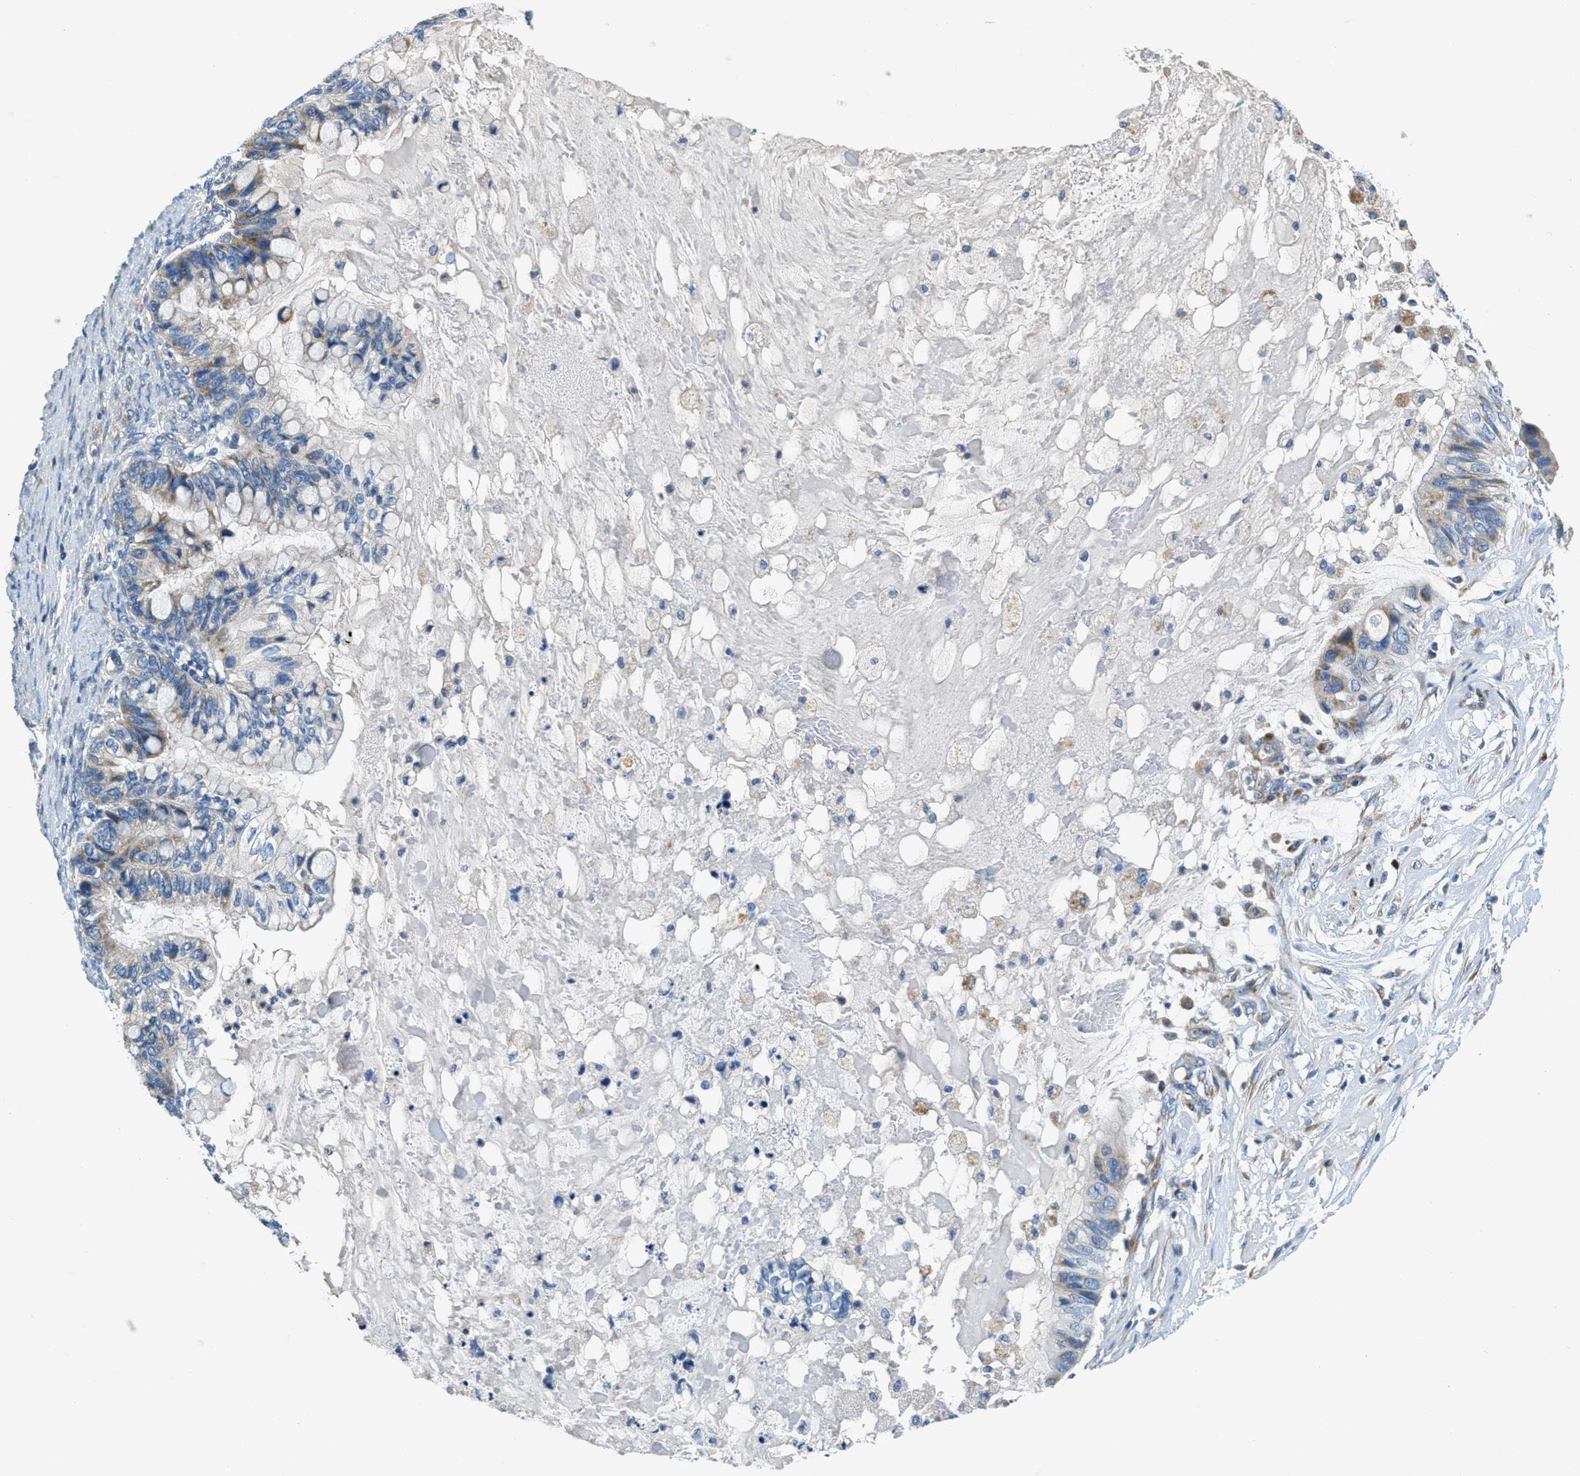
{"staining": {"intensity": "weak", "quantity": "25%-75%", "location": "cytoplasmic/membranous"}, "tissue": "ovarian cancer", "cell_type": "Tumor cells", "image_type": "cancer", "snomed": [{"axis": "morphology", "description": "Cystadenocarcinoma, mucinous, NOS"}, {"axis": "topography", "description": "Ovary"}], "caption": "Approximately 25%-75% of tumor cells in ovarian mucinous cystadenocarcinoma exhibit weak cytoplasmic/membranous protein positivity as visualized by brown immunohistochemical staining.", "gene": "CA4", "patient": {"sex": "female", "age": 80}}